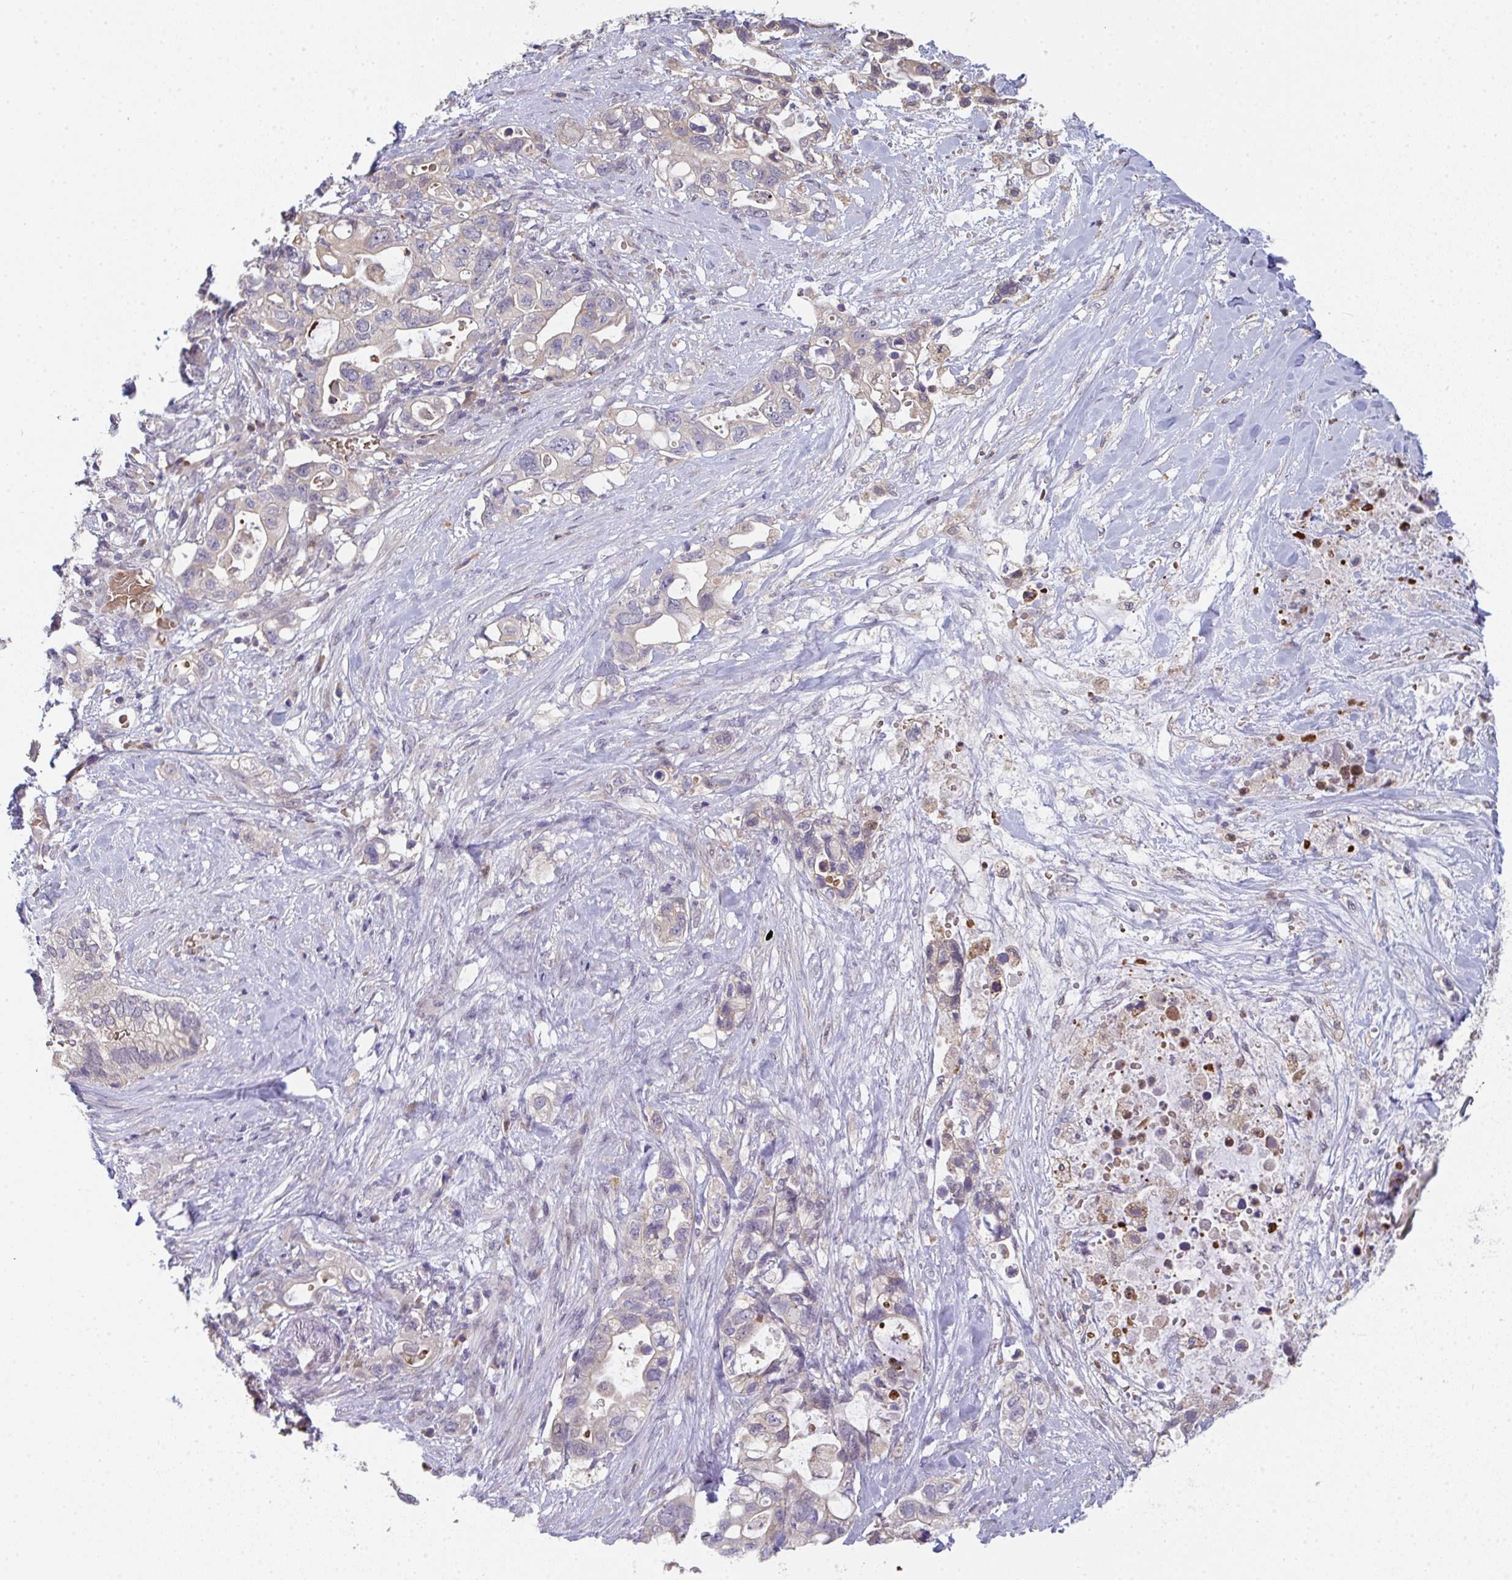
{"staining": {"intensity": "moderate", "quantity": "25%-75%", "location": "cytoplasmic/membranous"}, "tissue": "pancreatic cancer", "cell_type": "Tumor cells", "image_type": "cancer", "snomed": [{"axis": "morphology", "description": "Adenocarcinoma, NOS"}, {"axis": "topography", "description": "Pancreas"}], "caption": "Immunohistochemistry (IHC) of human pancreatic cancer (adenocarcinoma) exhibits medium levels of moderate cytoplasmic/membranous staining in about 25%-75% of tumor cells.", "gene": "RIOK1", "patient": {"sex": "female", "age": 72}}